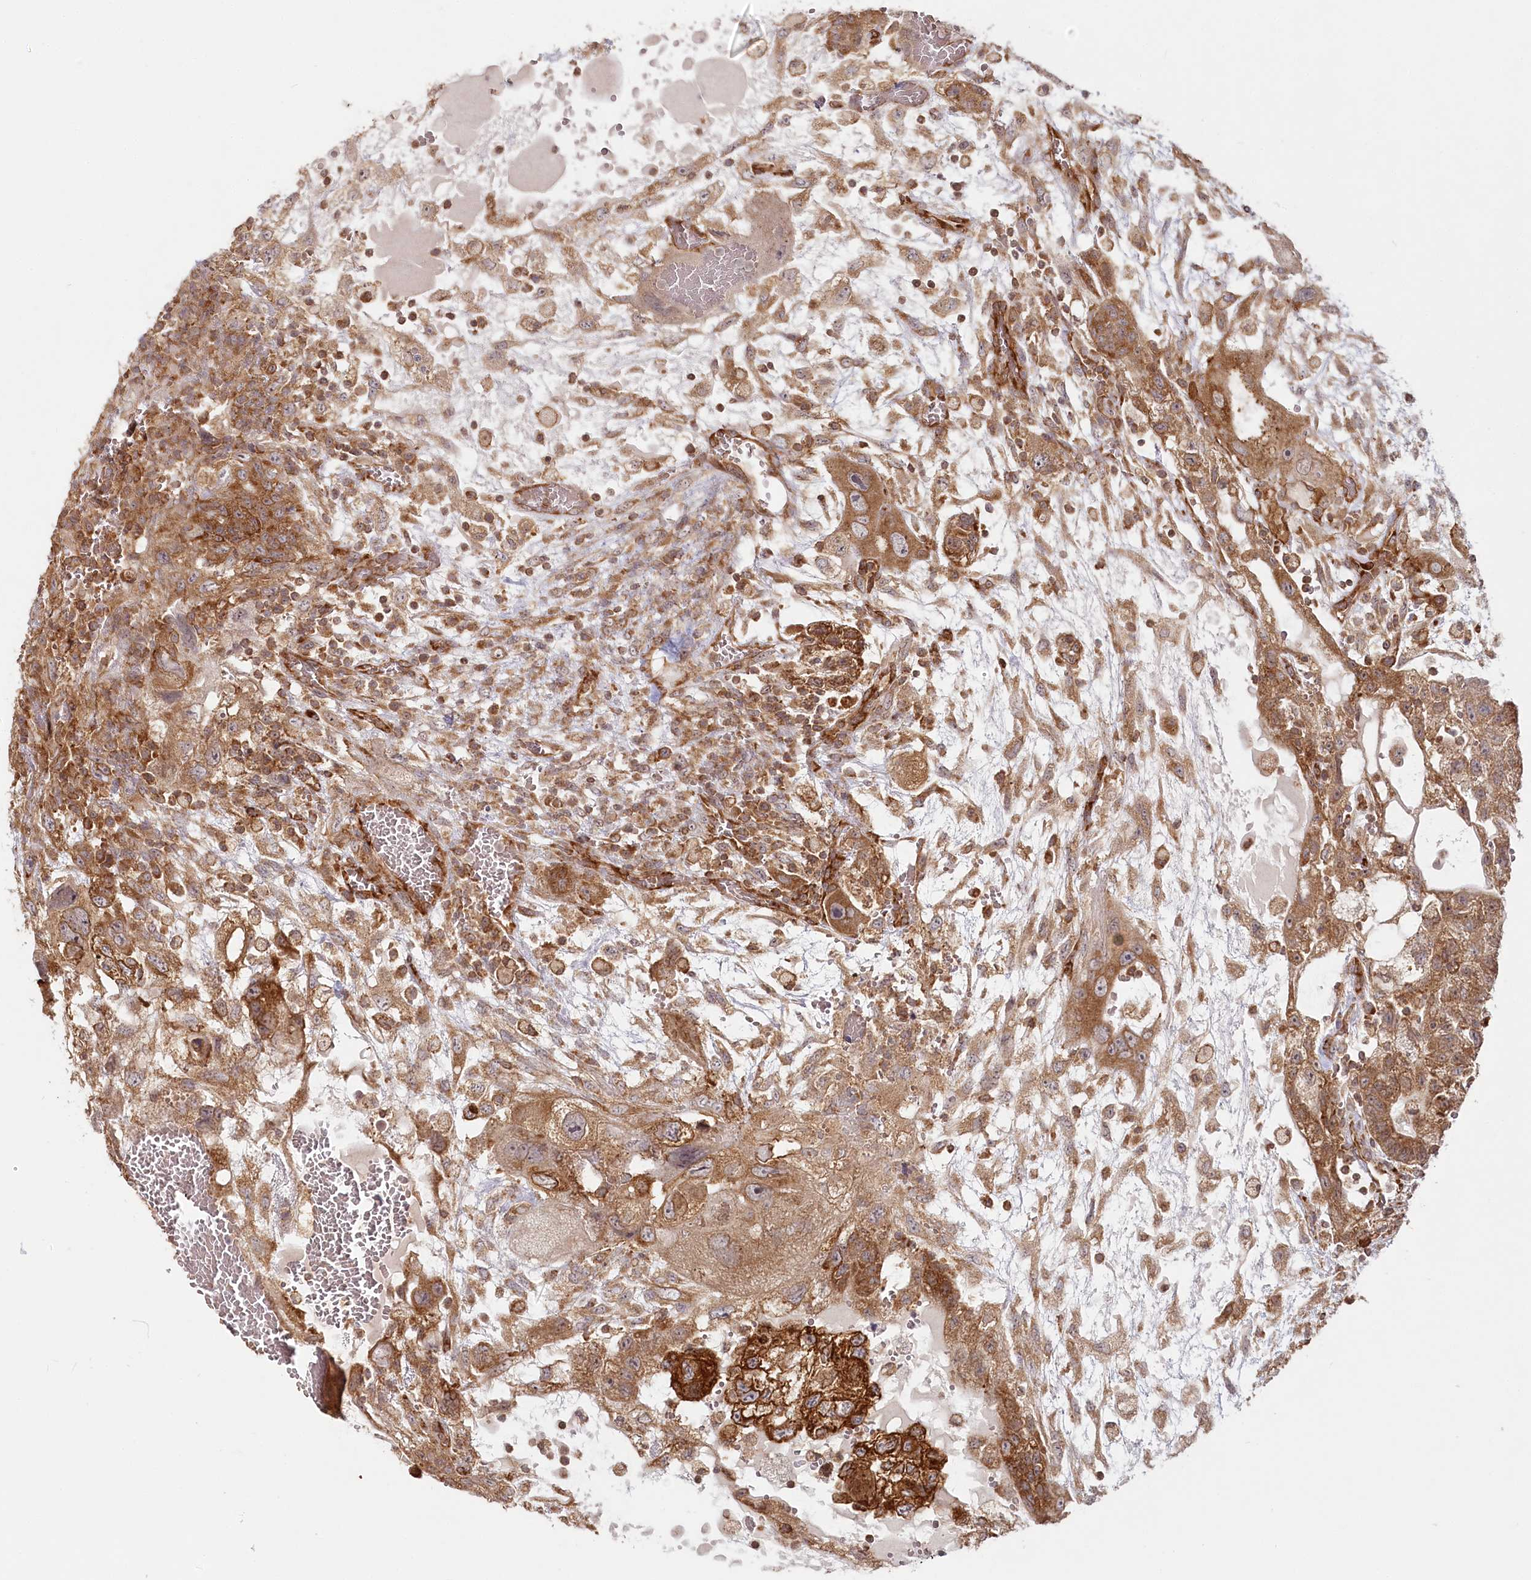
{"staining": {"intensity": "strong", "quantity": ">75%", "location": "cytoplasmic/membranous"}, "tissue": "testis cancer", "cell_type": "Tumor cells", "image_type": "cancer", "snomed": [{"axis": "morphology", "description": "Carcinoma, Embryonal, NOS"}, {"axis": "topography", "description": "Testis"}], "caption": "Strong cytoplasmic/membranous staining is identified in approximately >75% of tumor cells in testis cancer. The protein is shown in brown color, while the nuclei are stained blue.", "gene": "OTUD4", "patient": {"sex": "male", "age": 36}}